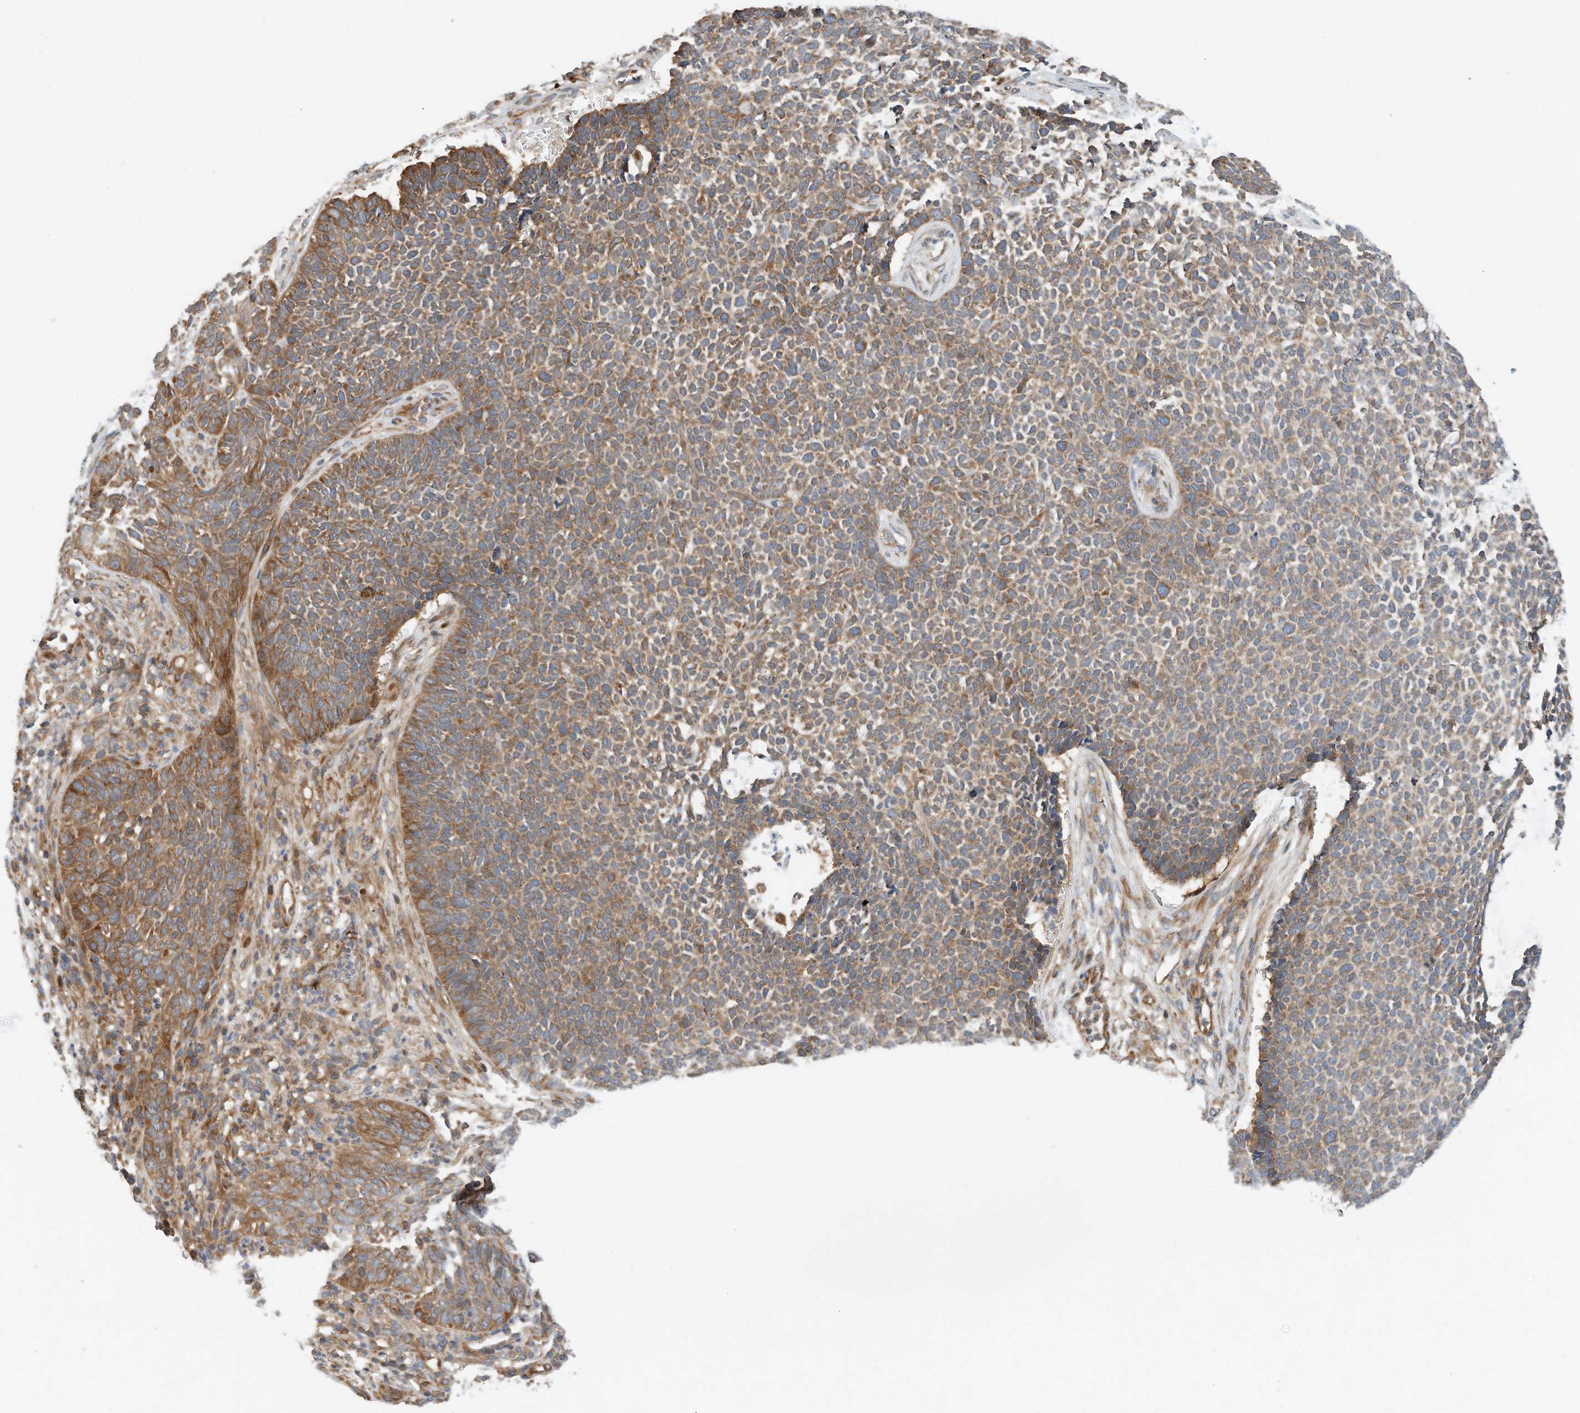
{"staining": {"intensity": "moderate", "quantity": ">75%", "location": "cytoplasmic/membranous"}, "tissue": "skin cancer", "cell_type": "Tumor cells", "image_type": "cancer", "snomed": [{"axis": "morphology", "description": "Basal cell carcinoma"}, {"axis": "topography", "description": "Skin"}], "caption": "Immunohistochemistry (IHC) histopathology image of neoplastic tissue: human skin cancer stained using IHC reveals medium levels of moderate protein expression localized specifically in the cytoplasmic/membranous of tumor cells, appearing as a cytoplasmic/membranous brown color.", "gene": "CPAMD8", "patient": {"sex": "female", "age": 84}}